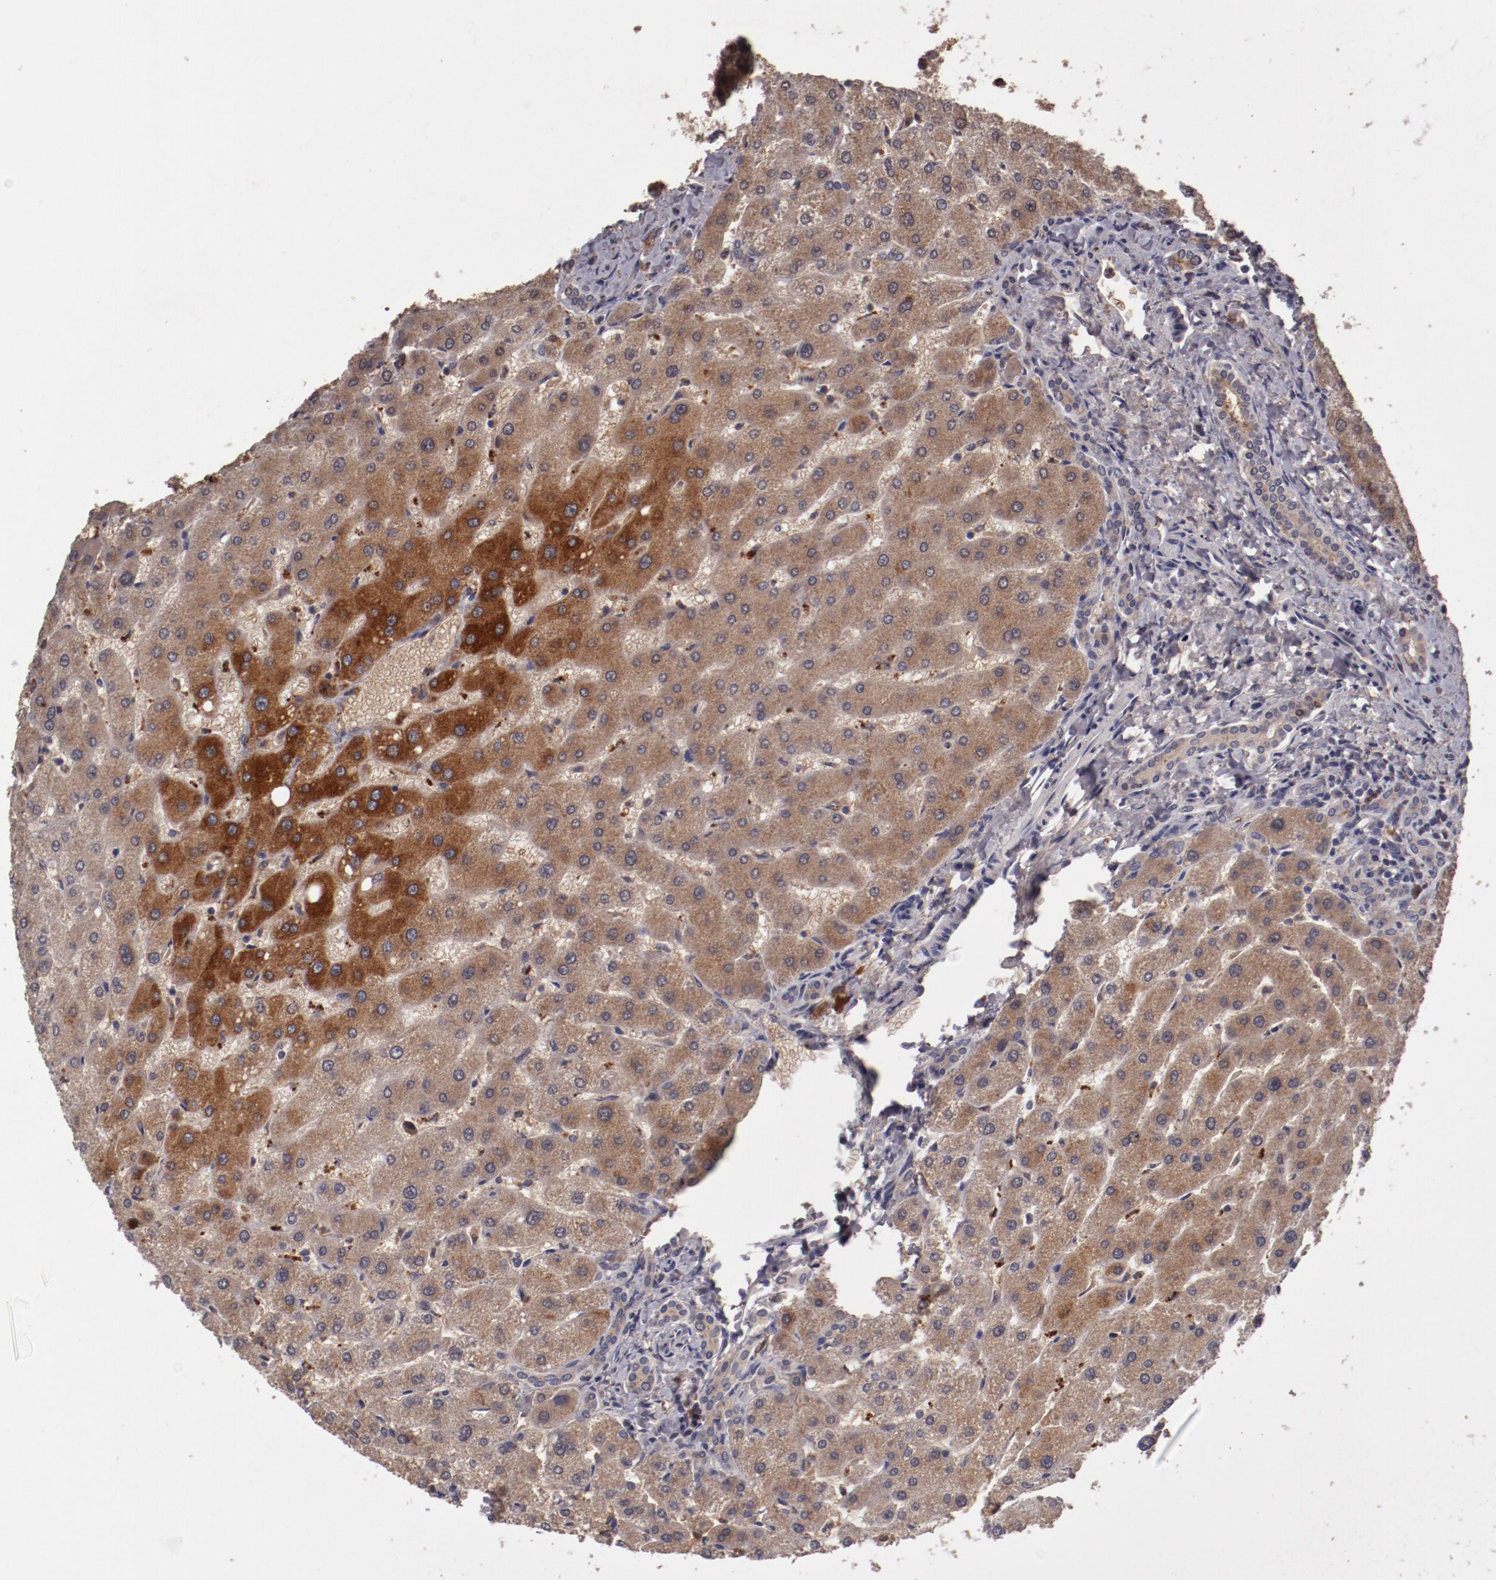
{"staining": {"intensity": "weak", "quantity": ">75%", "location": "cytoplasmic/membranous"}, "tissue": "liver", "cell_type": "Cholangiocytes", "image_type": "normal", "snomed": [{"axis": "morphology", "description": "Normal tissue, NOS"}, {"axis": "topography", "description": "Liver"}], "caption": "A high-resolution micrograph shows IHC staining of unremarkable liver, which demonstrates weak cytoplasmic/membranous staining in about >75% of cholangiocytes.", "gene": "CP", "patient": {"sex": "male", "age": 67}}